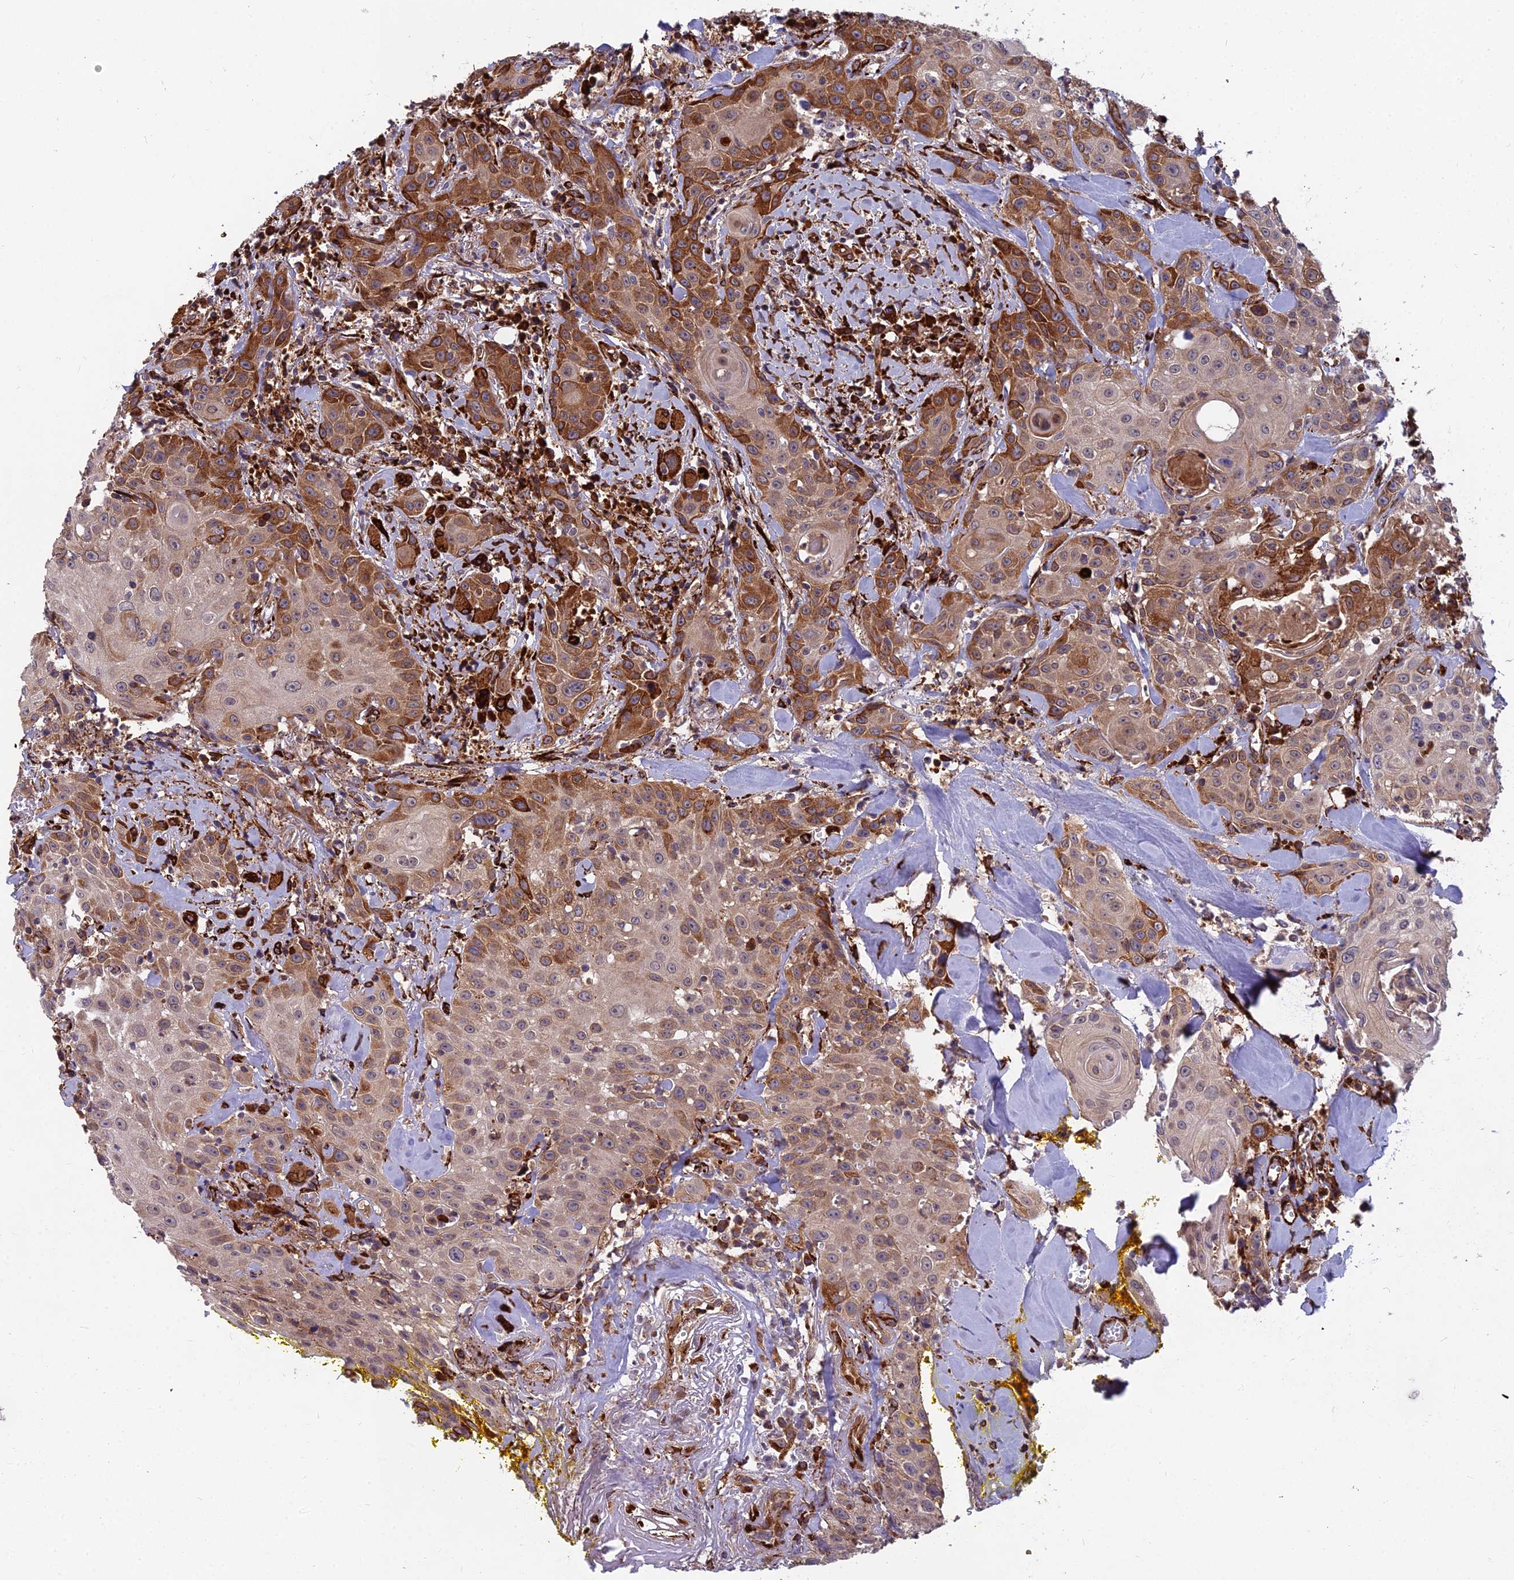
{"staining": {"intensity": "moderate", "quantity": "25%-75%", "location": "cytoplasmic/membranous"}, "tissue": "head and neck cancer", "cell_type": "Tumor cells", "image_type": "cancer", "snomed": [{"axis": "morphology", "description": "Squamous cell carcinoma, NOS"}, {"axis": "topography", "description": "Oral tissue"}, {"axis": "topography", "description": "Head-Neck"}], "caption": "A histopathology image of head and neck squamous cell carcinoma stained for a protein exhibits moderate cytoplasmic/membranous brown staining in tumor cells.", "gene": "NDUFAF7", "patient": {"sex": "female", "age": 82}}